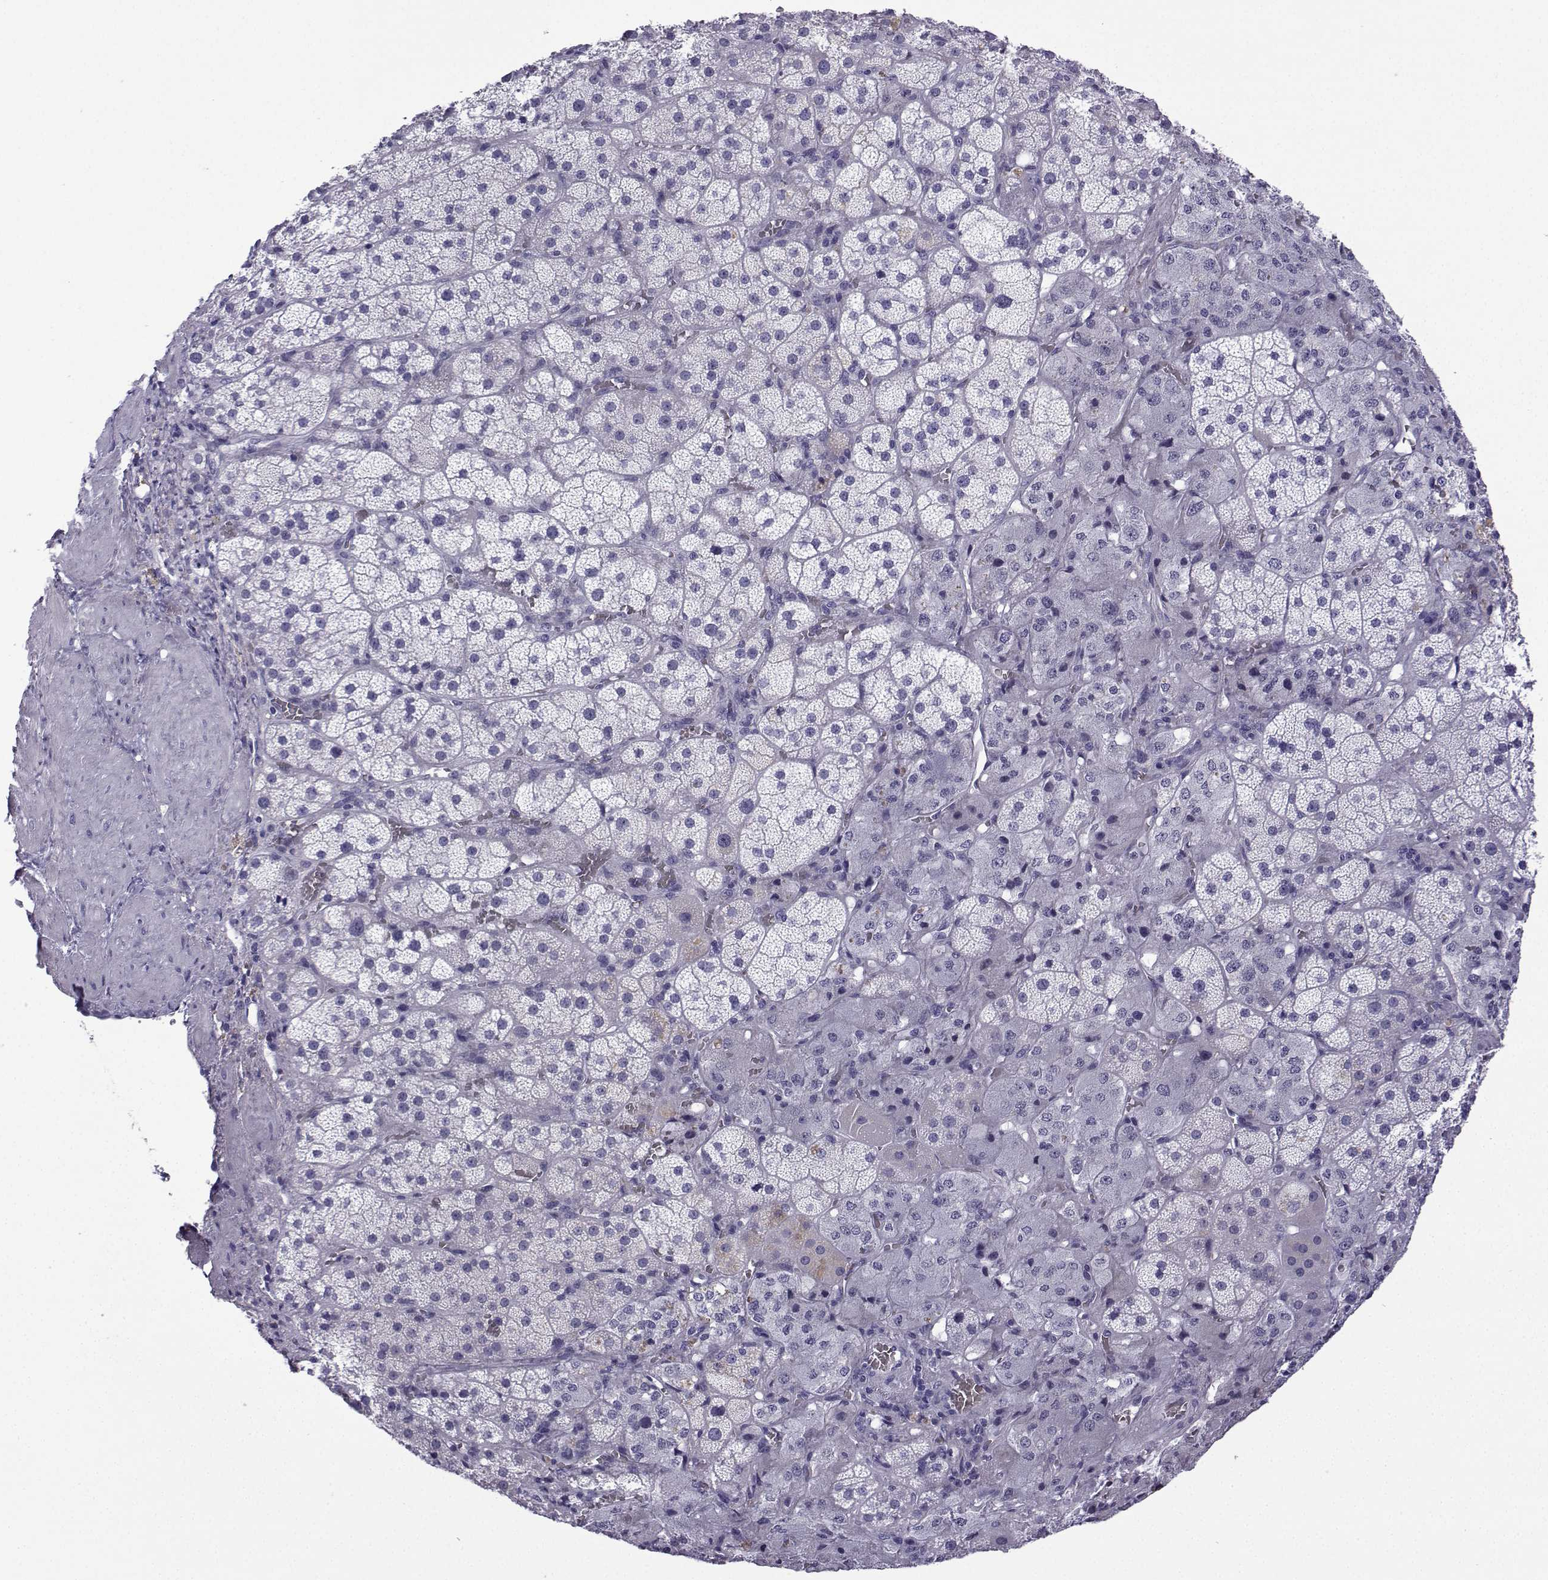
{"staining": {"intensity": "negative", "quantity": "none", "location": "none"}, "tissue": "adrenal gland", "cell_type": "Glandular cells", "image_type": "normal", "snomed": [{"axis": "morphology", "description": "Normal tissue, NOS"}, {"axis": "topography", "description": "Adrenal gland"}], "caption": "A high-resolution micrograph shows immunohistochemistry (IHC) staining of unremarkable adrenal gland, which shows no significant positivity in glandular cells.", "gene": "TRIM46", "patient": {"sex": "male", "age": 57}}